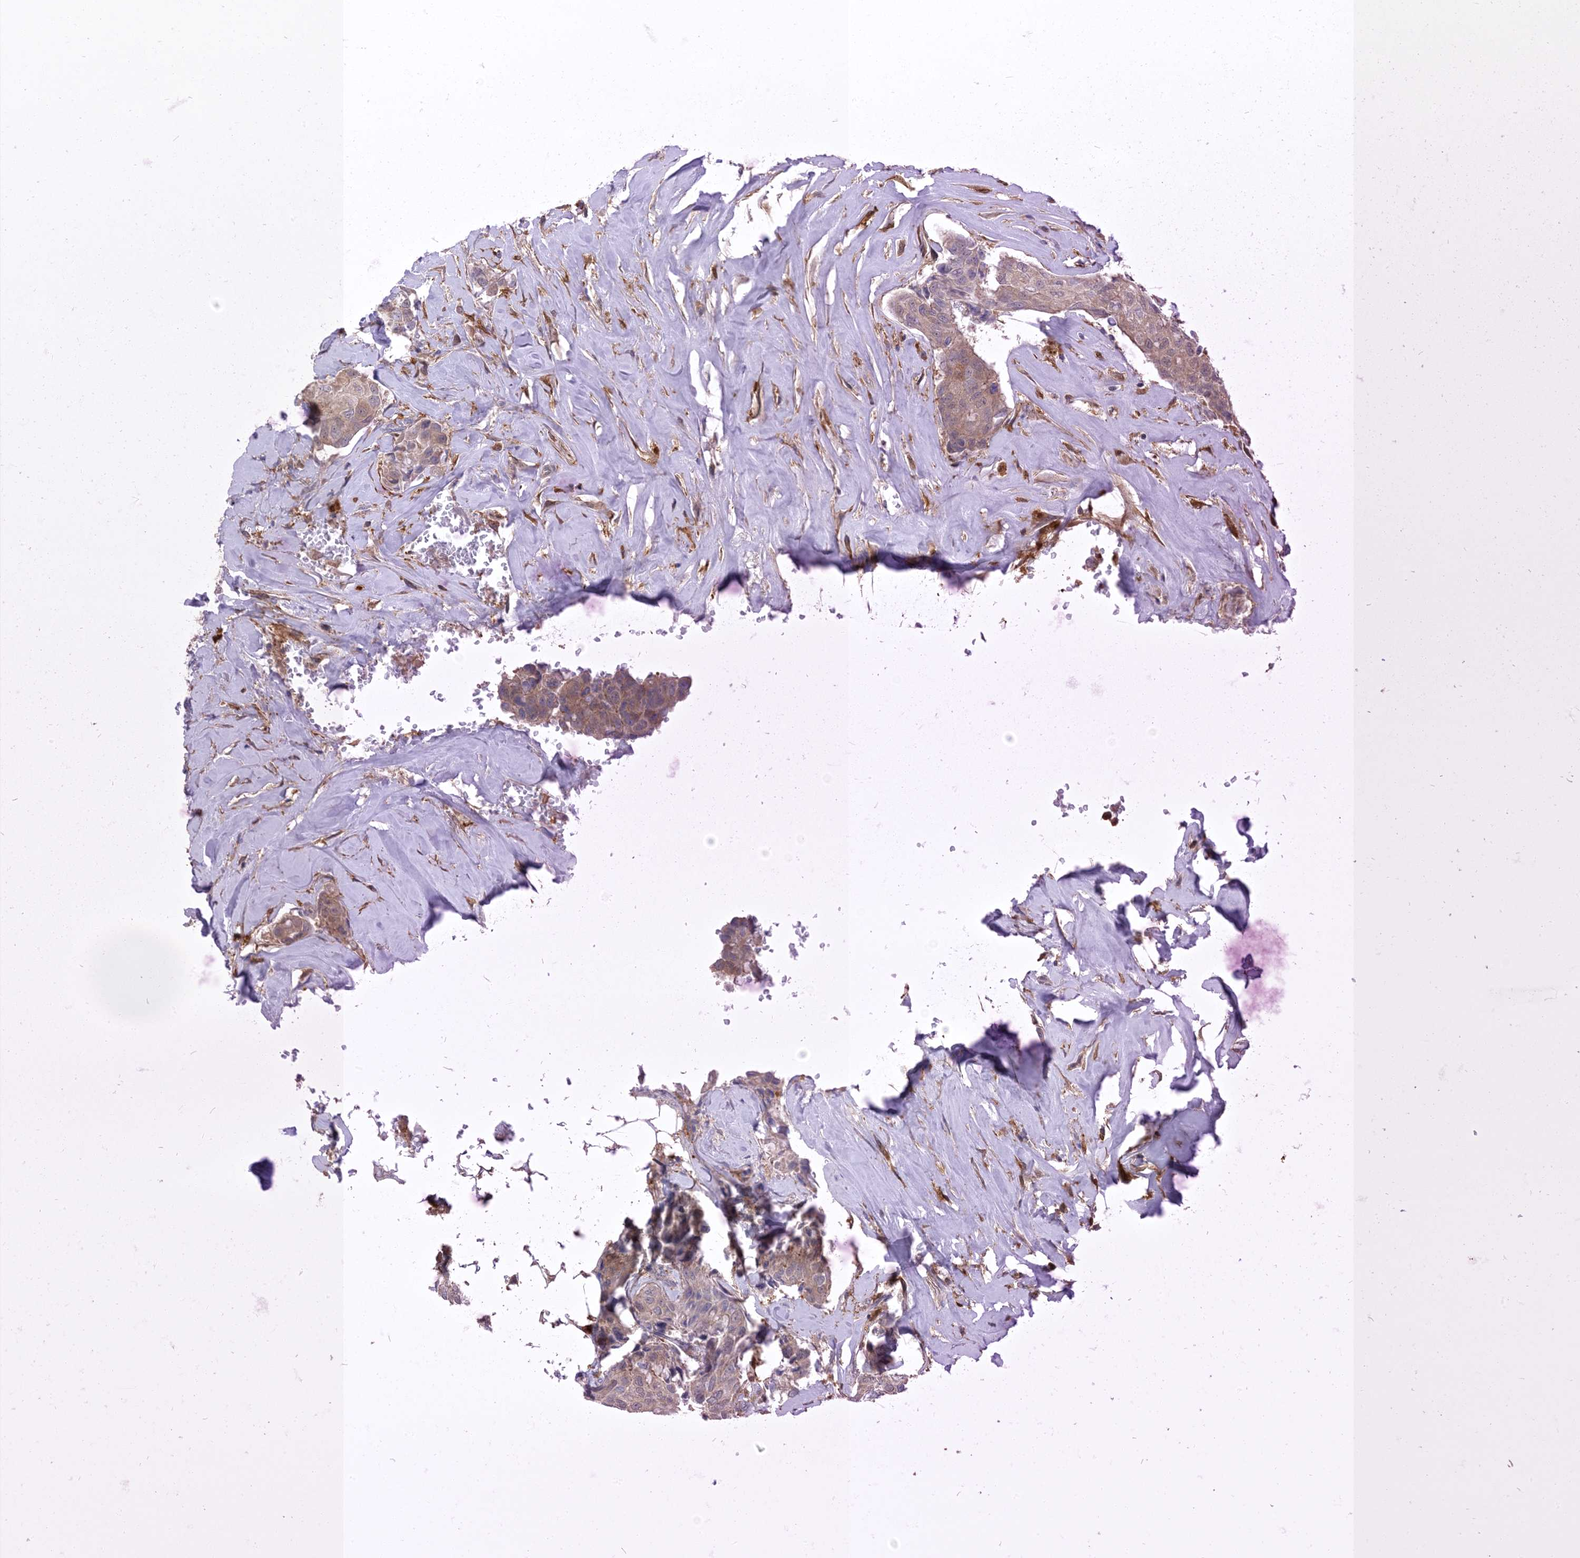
{"staining": {"intensity": "weak", "quantity": ">75%", "location": "cytoplasmic/membranous,nuclear"}, "tissue": "breast cancer", "cell_type": "Tumor cells", "image_type": "cancer", "snomed": [{"axis": "morphology", "description": "Duct carcinoma"}, {"axis": "topography", "description": "Breast"}], "caption": "The histopathology image shows a brown stain indicating the presence of a protein in the cytoplasmic/membranous and nuclear of tumor cells in invasive ductal carcinoma (breast).", "gene": "NAGK", "patient": {"sex": "female", "age": 80}}